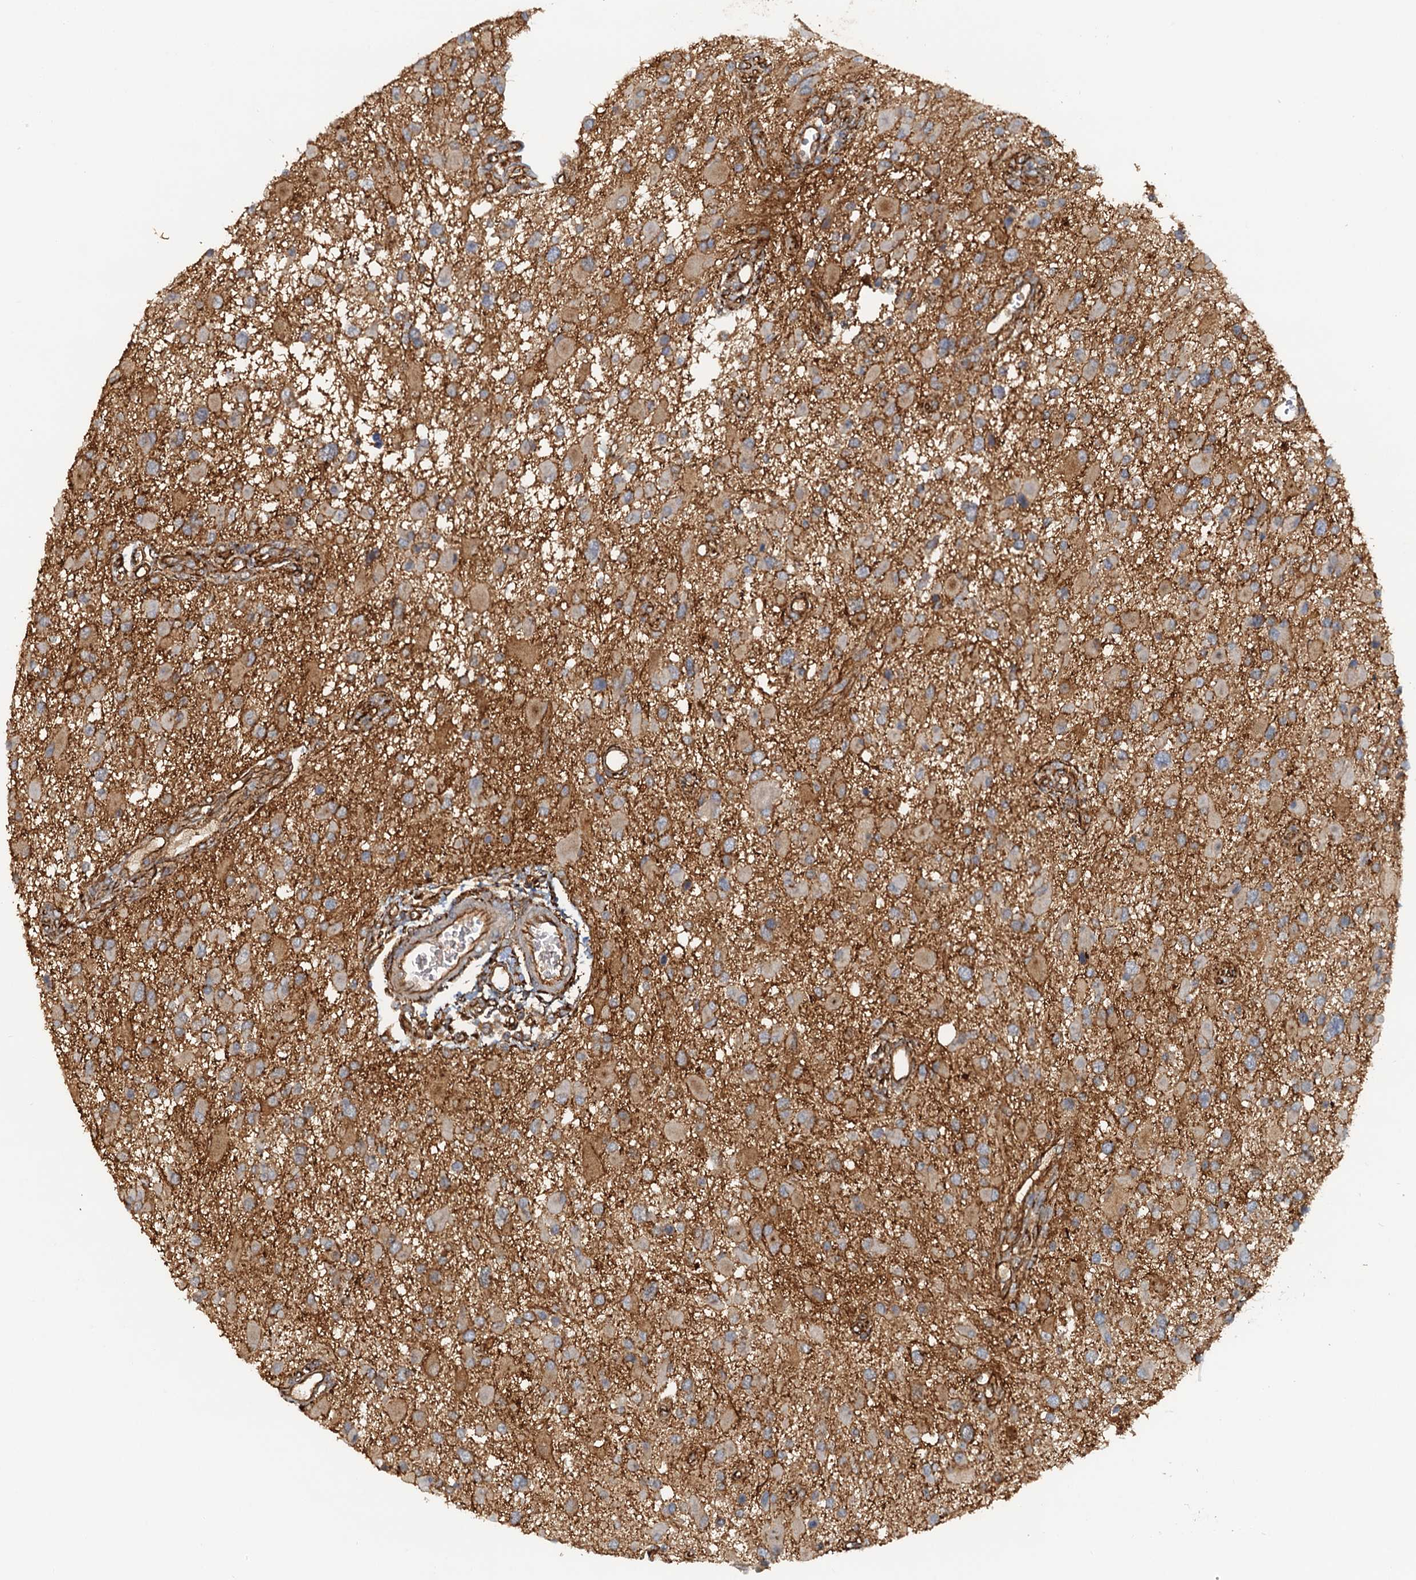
{"staining": {"intensity": "moderate", "quantity": "25%-75%", "location": "cytoplasmic/membranous"}, "tissue": "glioma", "cell_type": "Tumor cells", "image_type": "cancer", "snomed": [{"axis": "morphology", "description": "Glioma, malignant, High grade"}, {"axis": "topography", "description": "Brain"}], "caption": "The photomicrograph exhibits immunohistochemical staining of glioma. There is moderate cytoplasmic/membranous positivity is present in approximately 25%-75% of tumor cells.", "gene": "NIPAL3", "patient": {"sex": "male", "age": 53}}